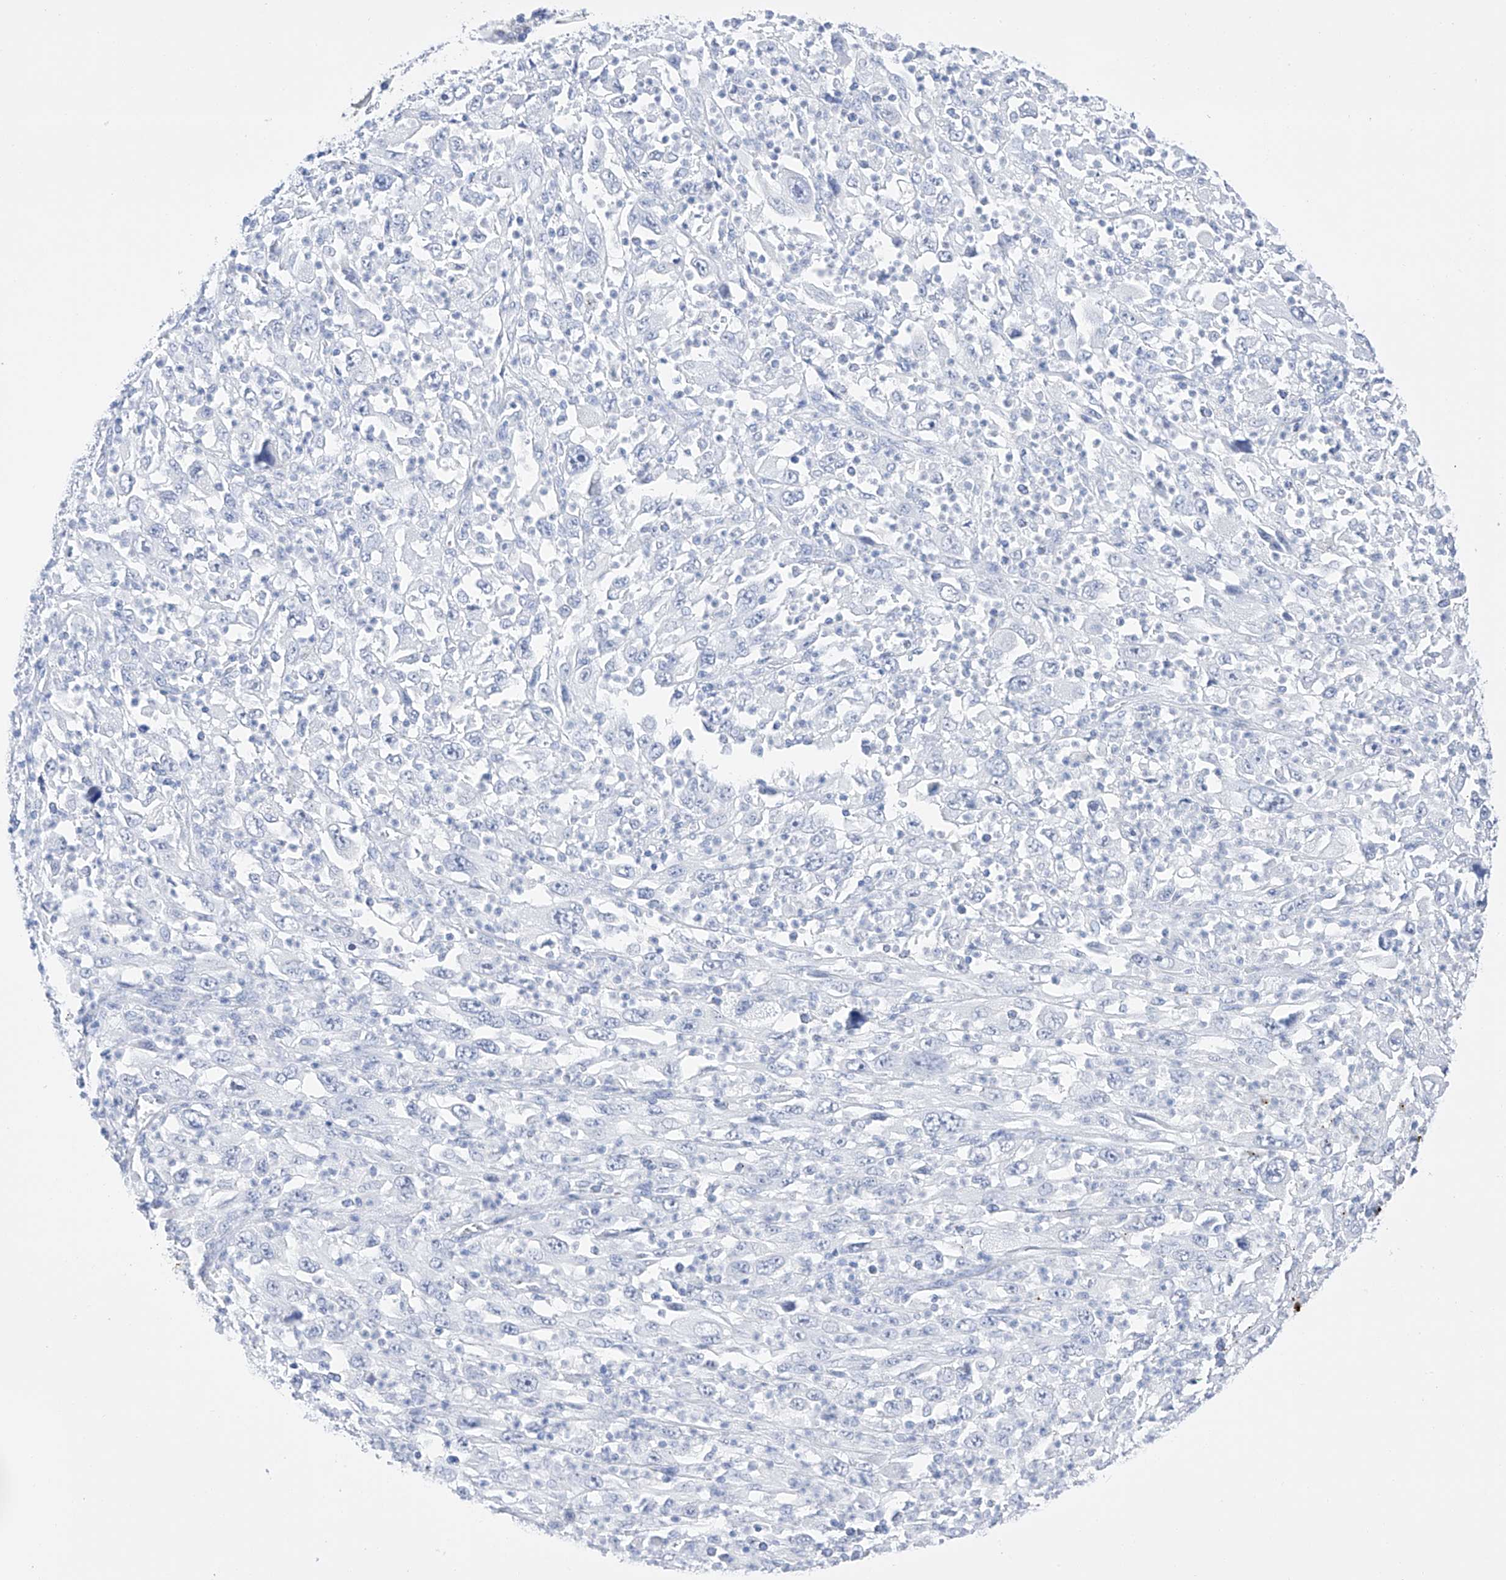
{"staining": {"intensity": "negative", "quantity": "none", "location": "none"}, "tissue": "melanoma", "cell_type": "Tumor cells", "image_type": "cancer", "snomed": [{"axis": "morphology", "description": "Malignant melanoma, Metastatic site"}, {"axis": "topography", "description": "Skin"}], "caption": "The IHC histopathology image has no significant expression in tumor cells of malignant melanoma (metastatic site) tissue.", "gene": "FLG", "patient": {"sex": "female", "age": 56}}